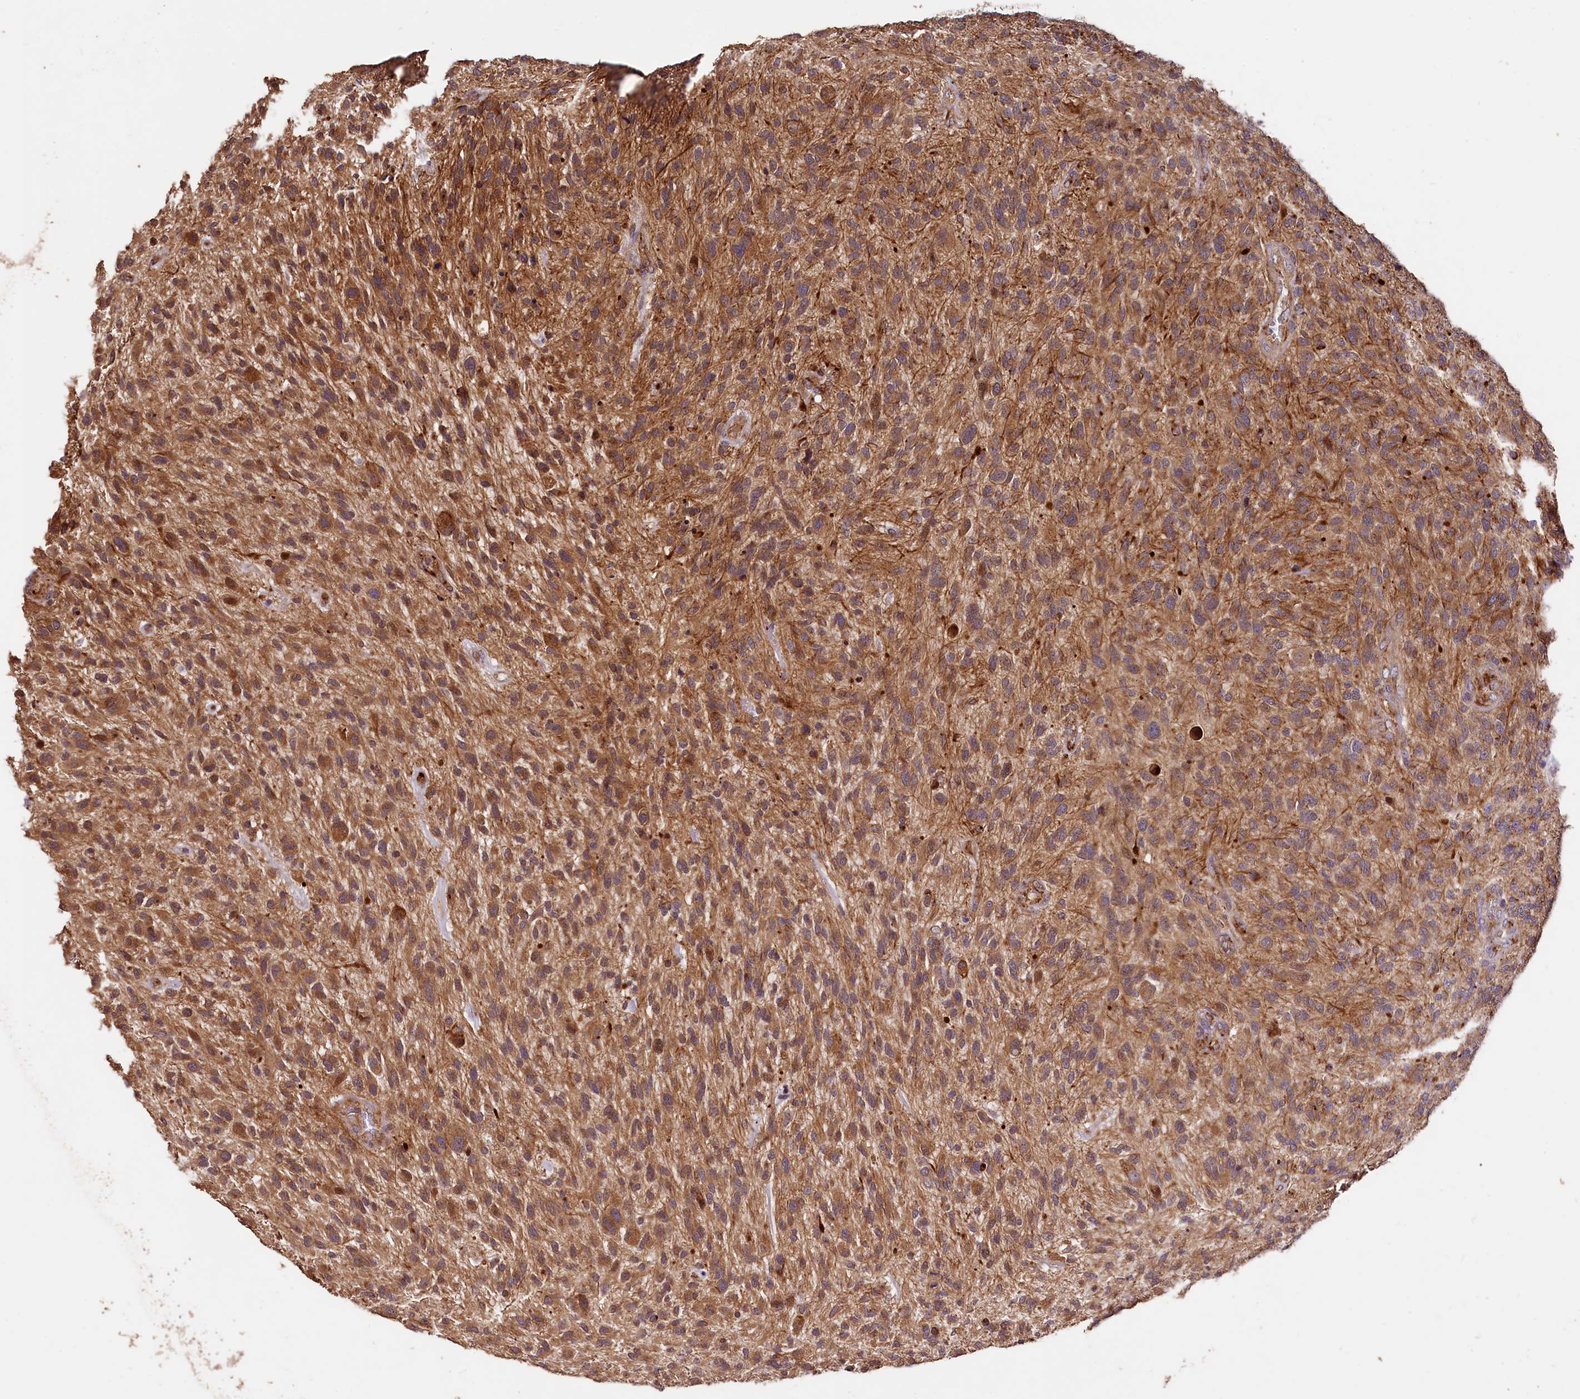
{"staining": {"intensity": "strong", "quantity": ">75%", "location": "cytoplasmic/membranous"}, "tissue": "glioma", "cell_type": "Tumor cells", "image_type": "cancer", "snomed": [{"axis": "morphology", "description": "Glioma, malignant, High grade"}, {"axis": "topography", "description": "Brain"}], "caption": "Human glioma stained with a brown dye reveals strong cytoplasmic/membranous positive expression in about >75% of tumor cells.", "gene": "RASSF1", "patient": {"sex": "male", "age": 47}}